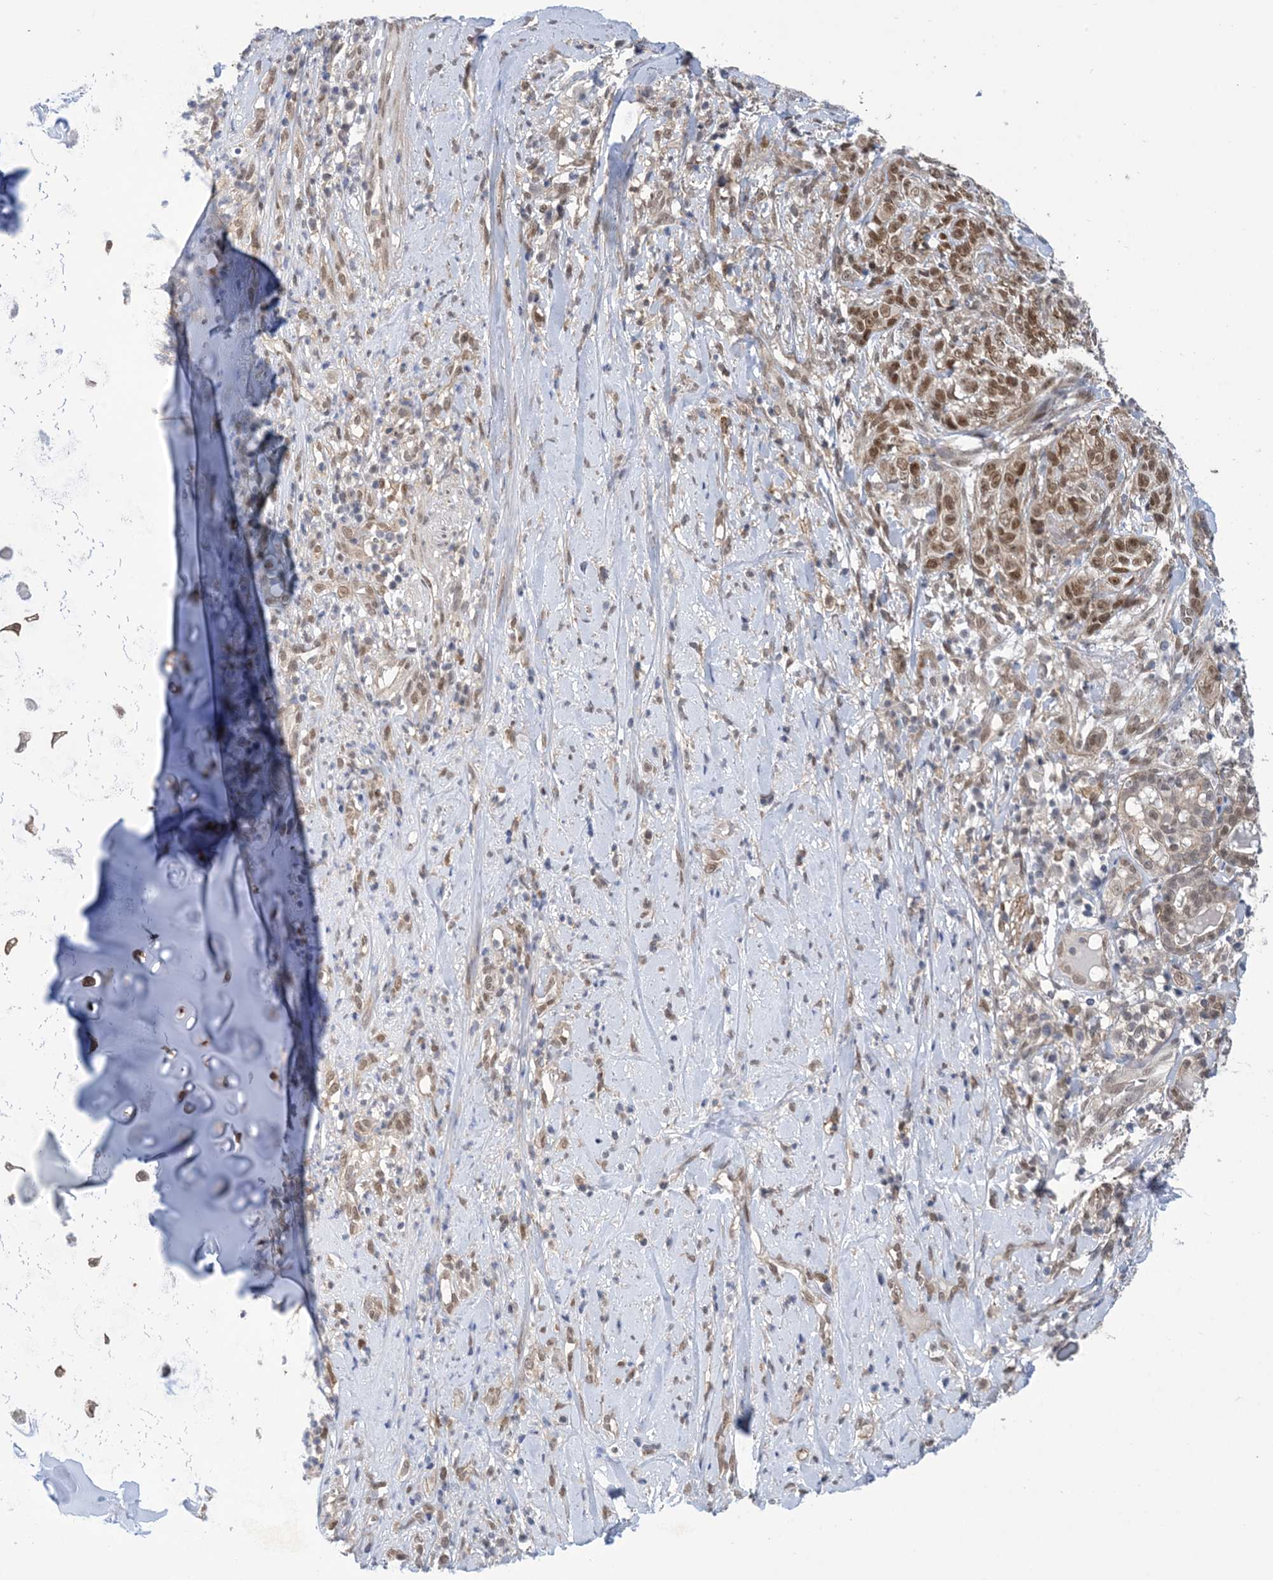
{"staining": {"intensity": "weak", "quantity": "25%-75%", "location": "cytoplasmic/membranous"}, "tissue": "adipose tissue", "cell_type": "Adipocytes", "image_type": "normal", "snomed": [{"axis": "morphology", "description": "Normal tissue, NOS"}, {"axis": "morphology", "description": "Basal cell carcinoma"}, {"axis": "topography", "description": "Cartilage tissue"}, {"axis": "topography", "description": "Nasopharynx"}, {"axis": "topography", "description": "Oral tissue"}], "caption": "A high-resolution histopathology image shows IHC staining of benign adipose tissue, which demonstrates weak cytoplasmic/membranous expression in approximately 25%-75% of adipocytes.", "gene": "ZNF8", "patient": {"sex": "female", "age": 77}}